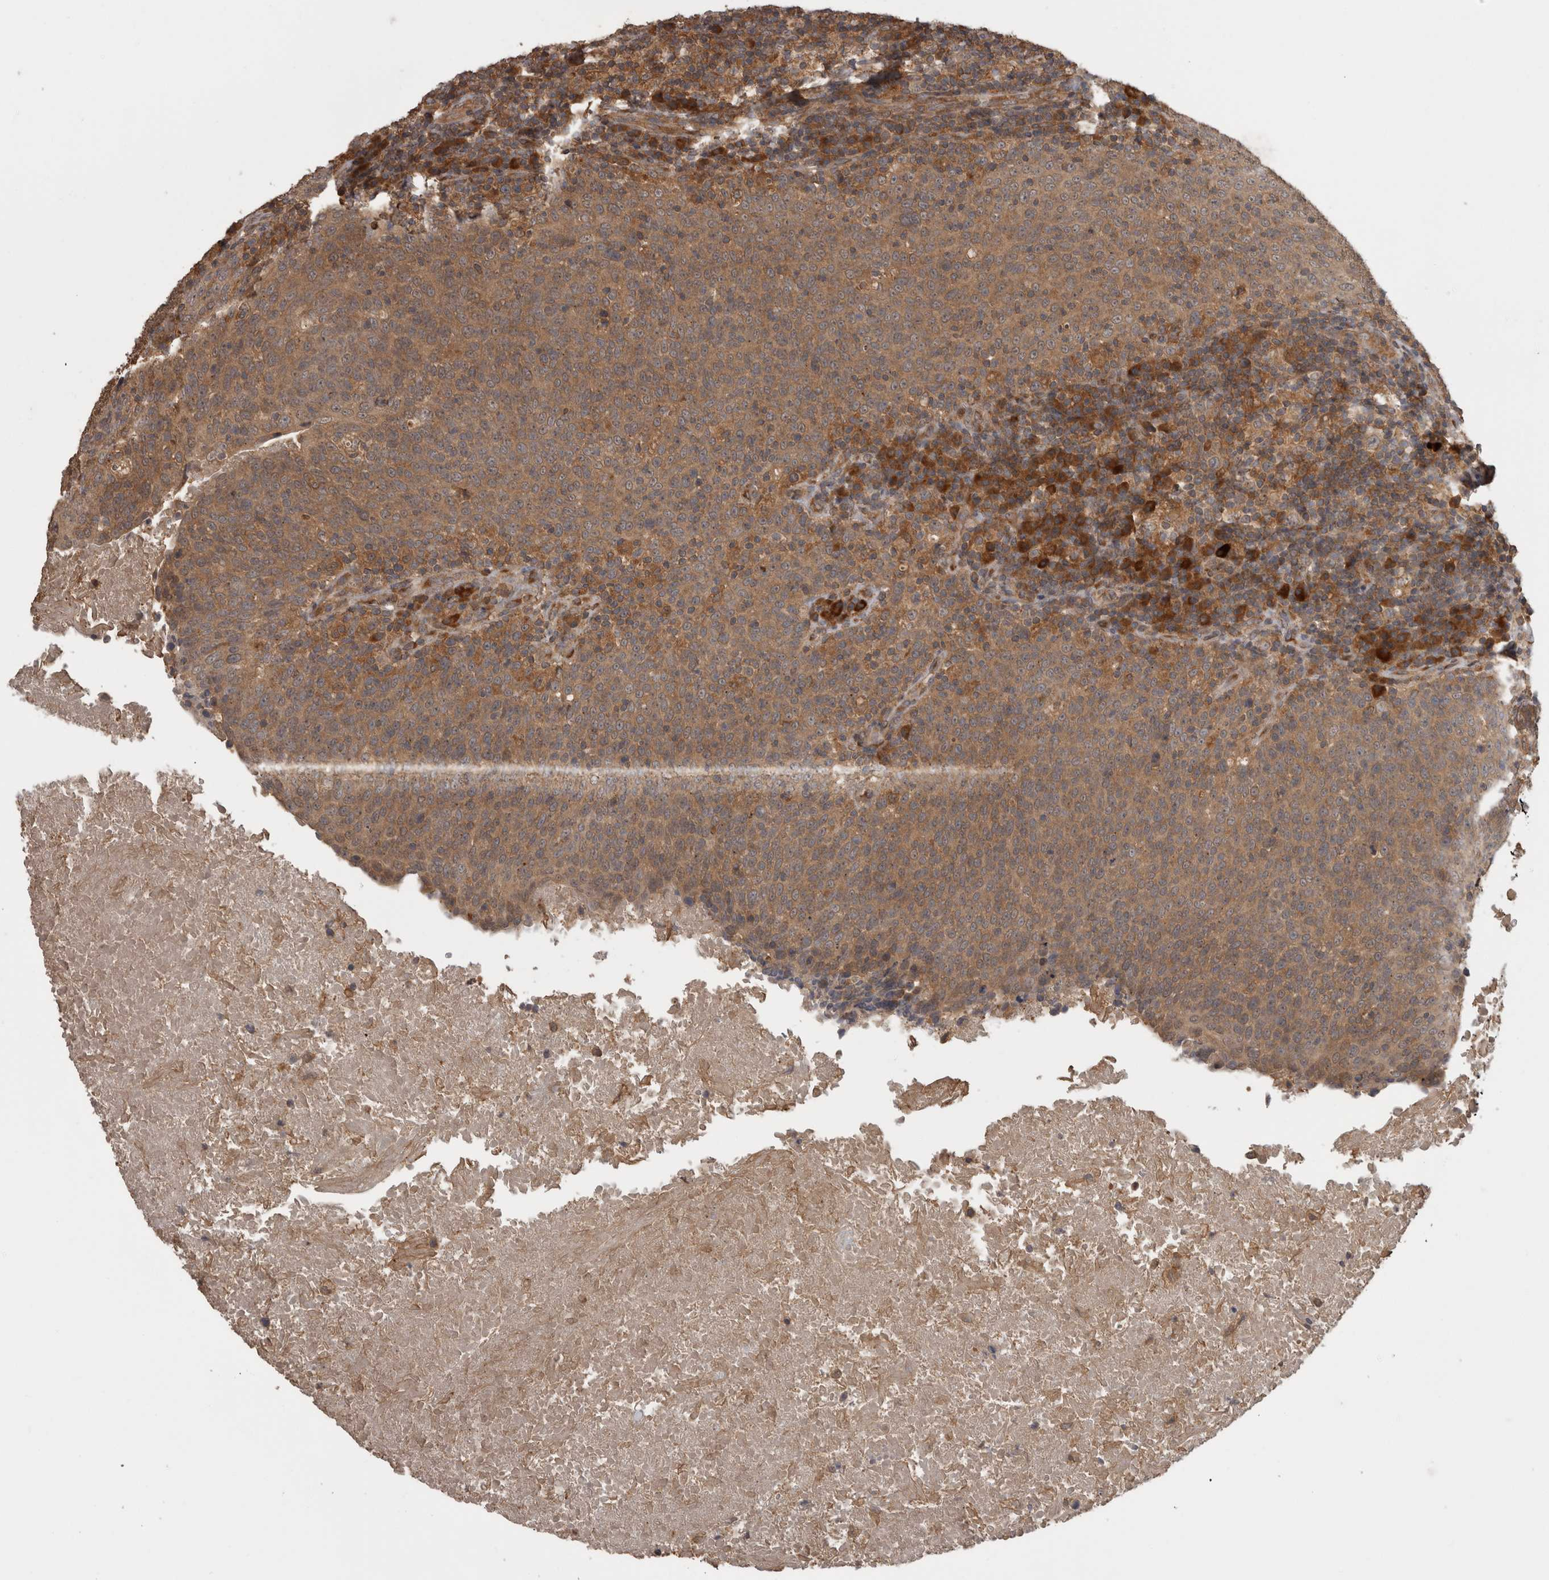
{"staining": {"intensity": "moderate", "quantity": ">75%", "location": "cytoplasmic/membranous"}, "tissue": "head and neck cancer", "cell_type": "Tumor cells", "image_type": "cancer", "snomed": [{"axis": "morphology", "description": "Squamous cell carcinoma, NOS"}, {"axis": "morphology", "description": "Squamous cell carcinoma, metastatic, NOS"}, {"axis": "topography", "description": "Lymph node"}, {"axis": "topography", "description": "Head-Neck"}], "caption": "Protein expression analysis of human squamous cell carcinoma (head and neck) reveals moderate cytoplasmic/membranous staining in about >75% of tumor cells.", "gene": "MICU3", "patient": {"sex": "male", "age": 62}}